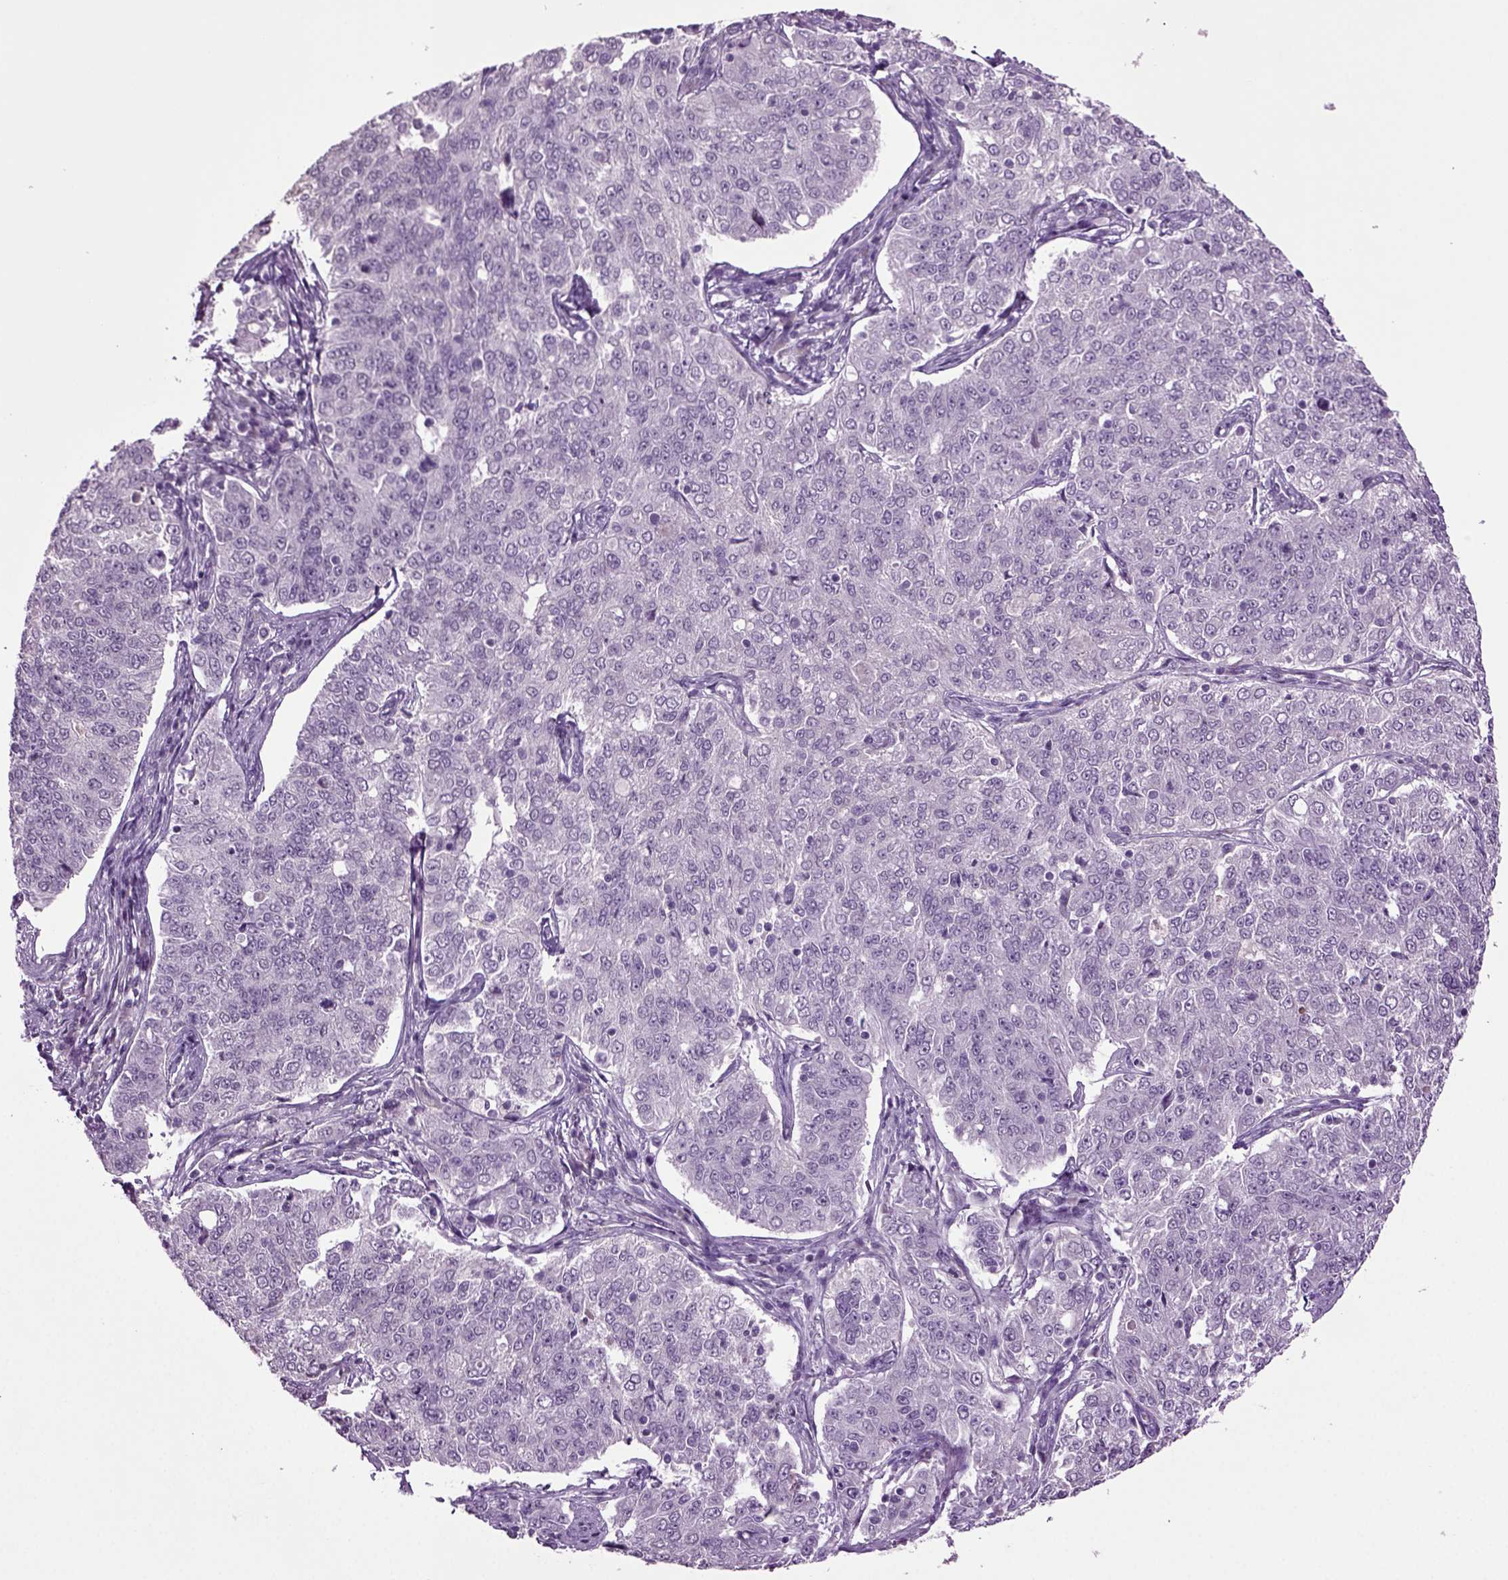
{"staining": {"intensity": "negative", "quantity": "none", "location": "none"}, "tissue": "endometrial cancer", "cell_type": "Tumor cells", "image_type": "cancer", "snomed": [{"axis": "morphology", "description": "Adenocarcinoma, NOS"}, {"axis": "topography", "description": "Endometrium"}], "caption": "Protein analysis of adenocarcinoma (endometrial) reveals no significant staining in tumor cells.", "gene": "SLC17A6", "patient": {"sex": "female", "age": 43}}